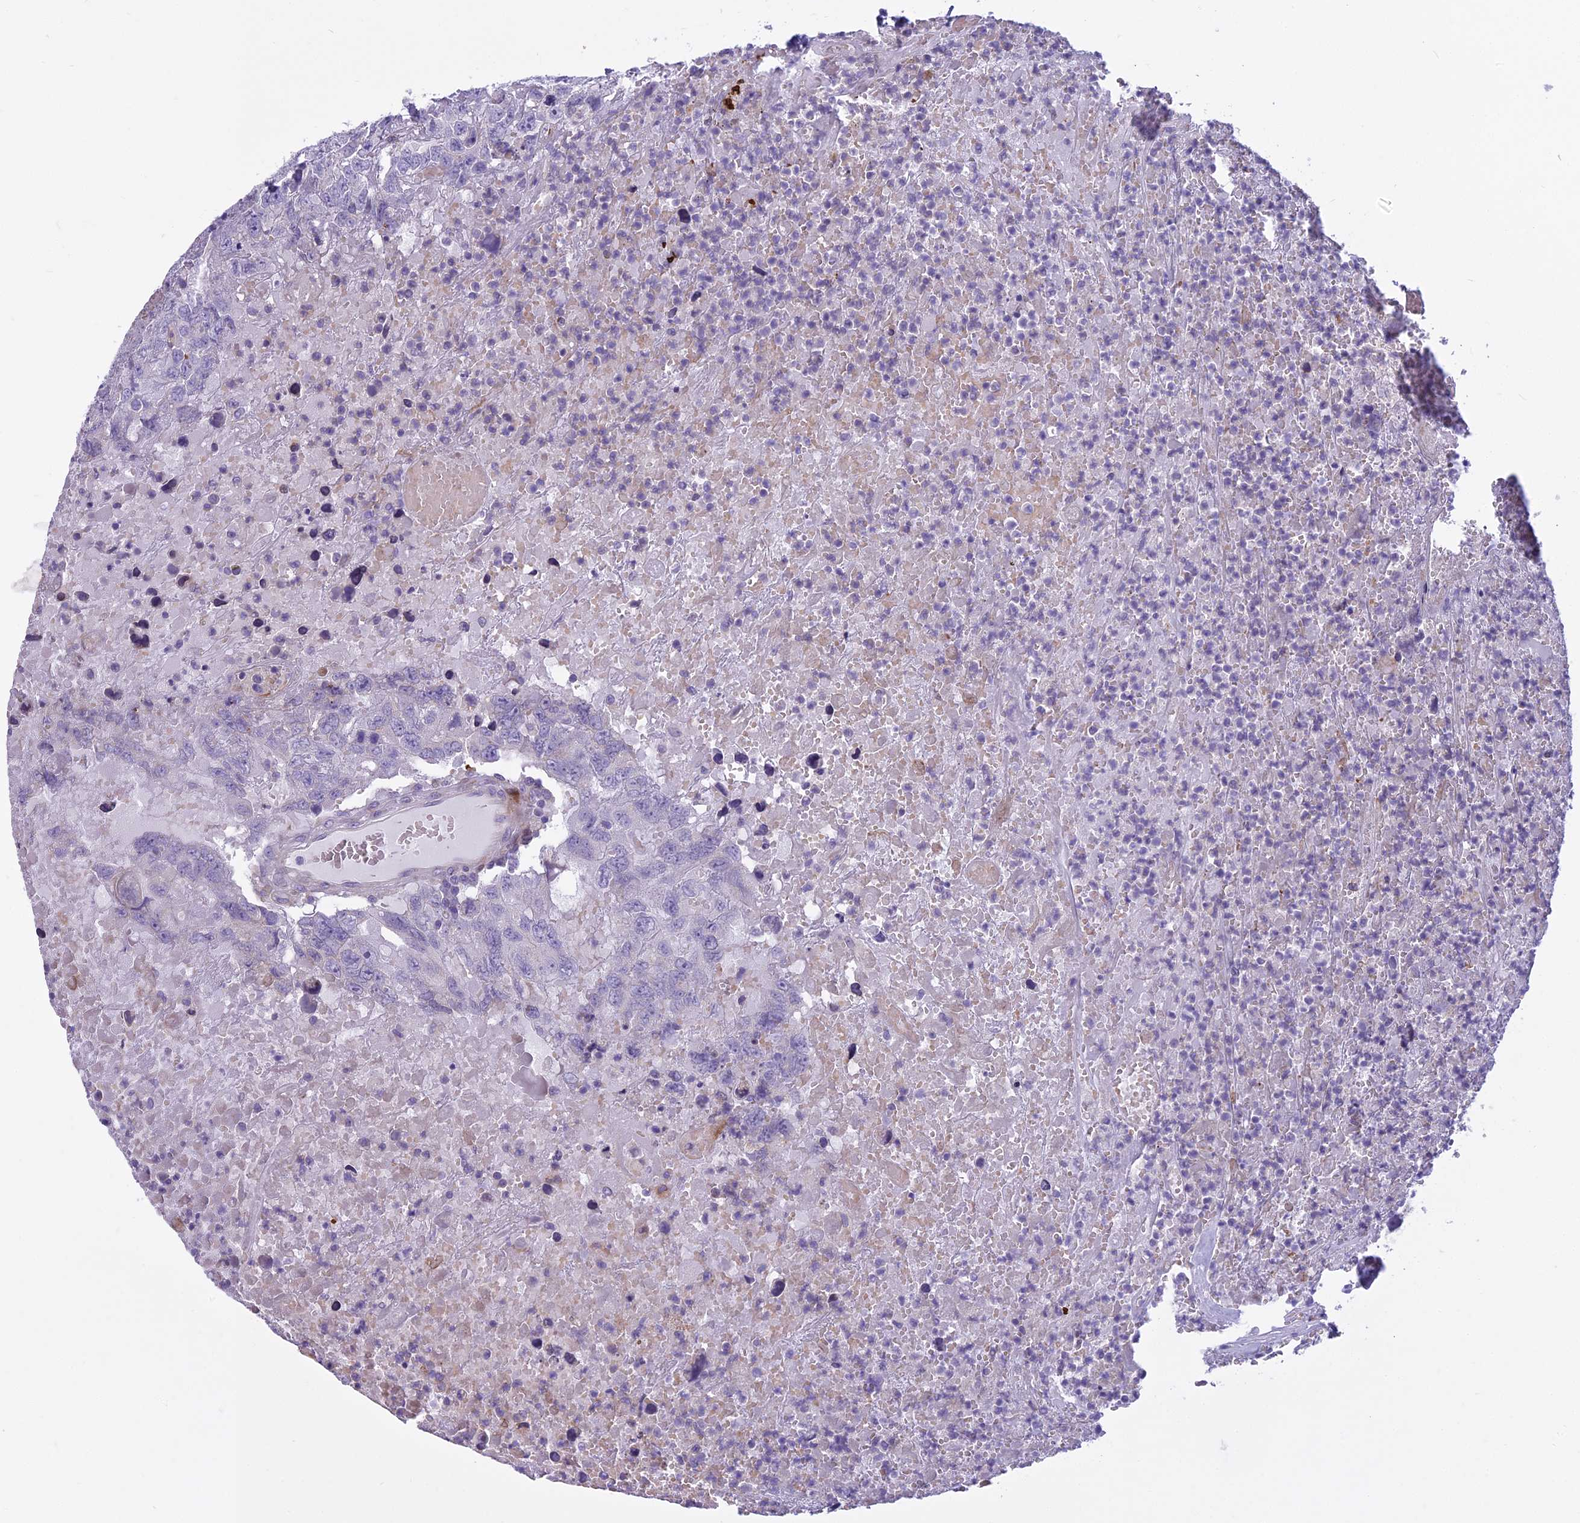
{"staining": {"intensity": "negative", "quantity": "none", "location": "none"}, "tissue": "testis cancer", "cell_type": "Tumor cells", "image_type": "cancer", "snomed": [{"axis": "morphology", "description": "Carcinoma, Embryonal, NOS"}, {"axis": "topography", "description": "Testis"}], "caption": "A high-resolution histopathology image shows immunohistochemistry (IHC) staining of testis embryonal carcinoma, which displays no significant staining in tumor cells.", "gene": "PCDHB14", "patient": {"sex": "male", "age": 45}}